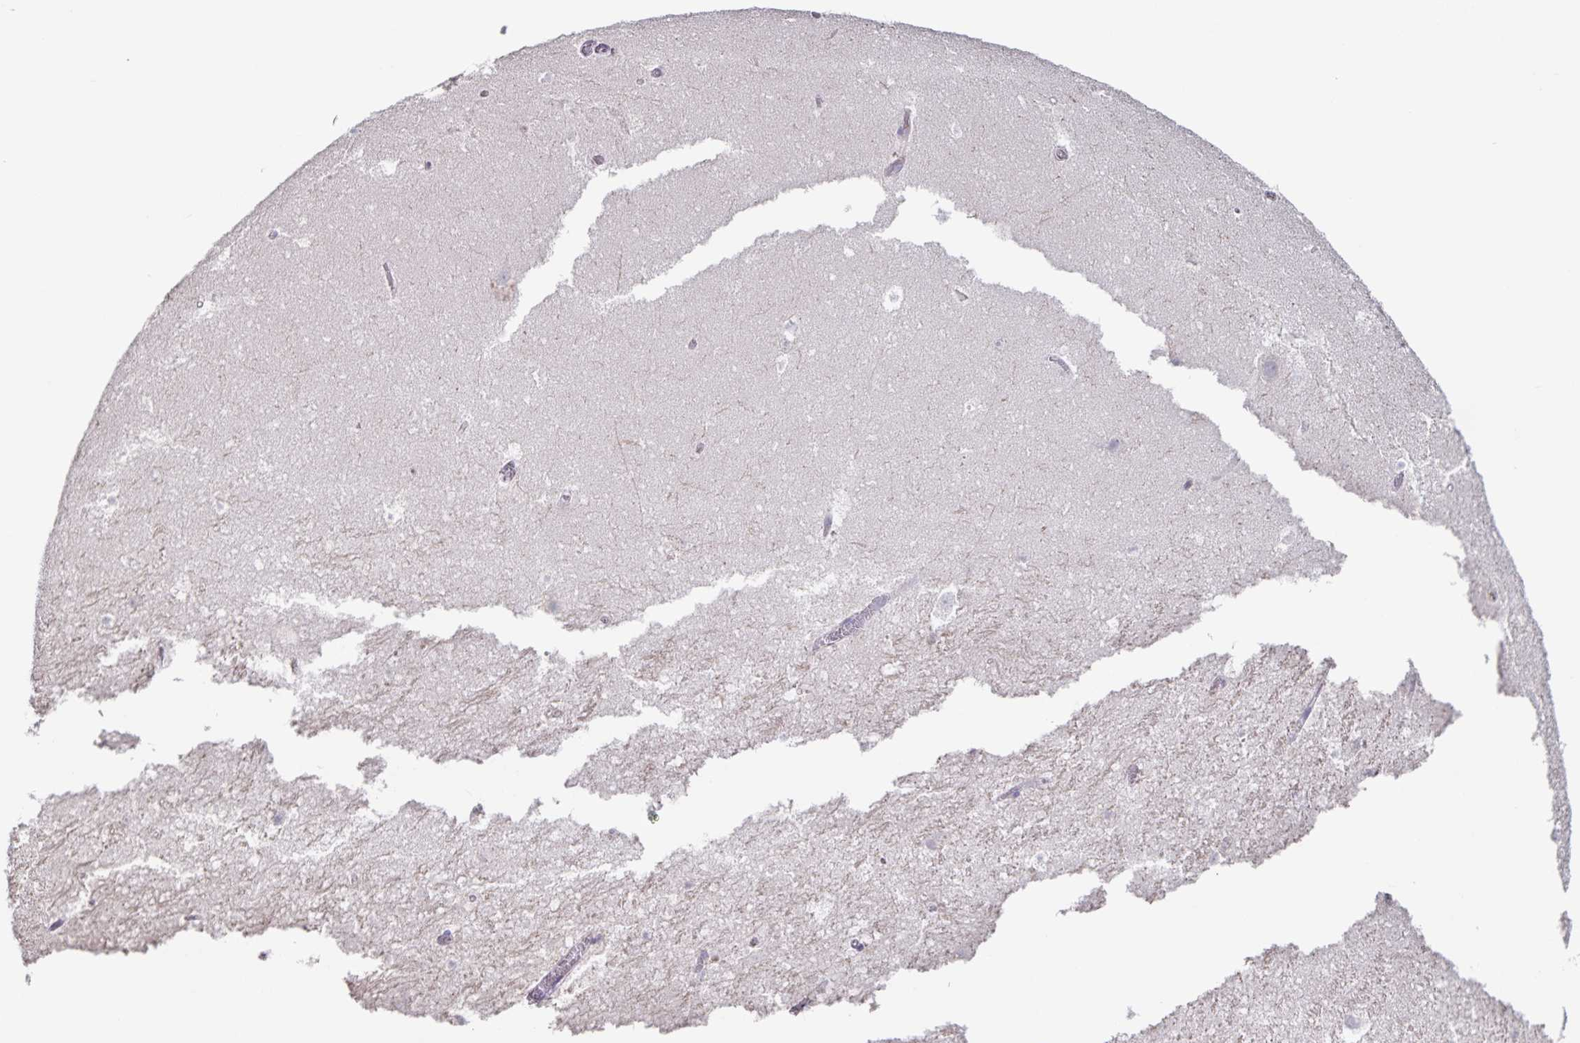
{"staining": {"intensity": "negative", "quantity": "none", "location": "none"}, "tissue": "hippocampus", "cell_type": "Glial cells", "image_type": "normal", "snomed": [{"axis": "morphology", "description": "Normal tissue, NOS"}, {"axis": "topography", "description": "Hippocampus"}], "caption": "An immunohistochemistry (IHC) micrograph of unremarkable hippocampus is shown. There is no staining in glial cells of hippocampus.", "gene": "INSL5", "patient": {"sex": "female", "age": 42}}